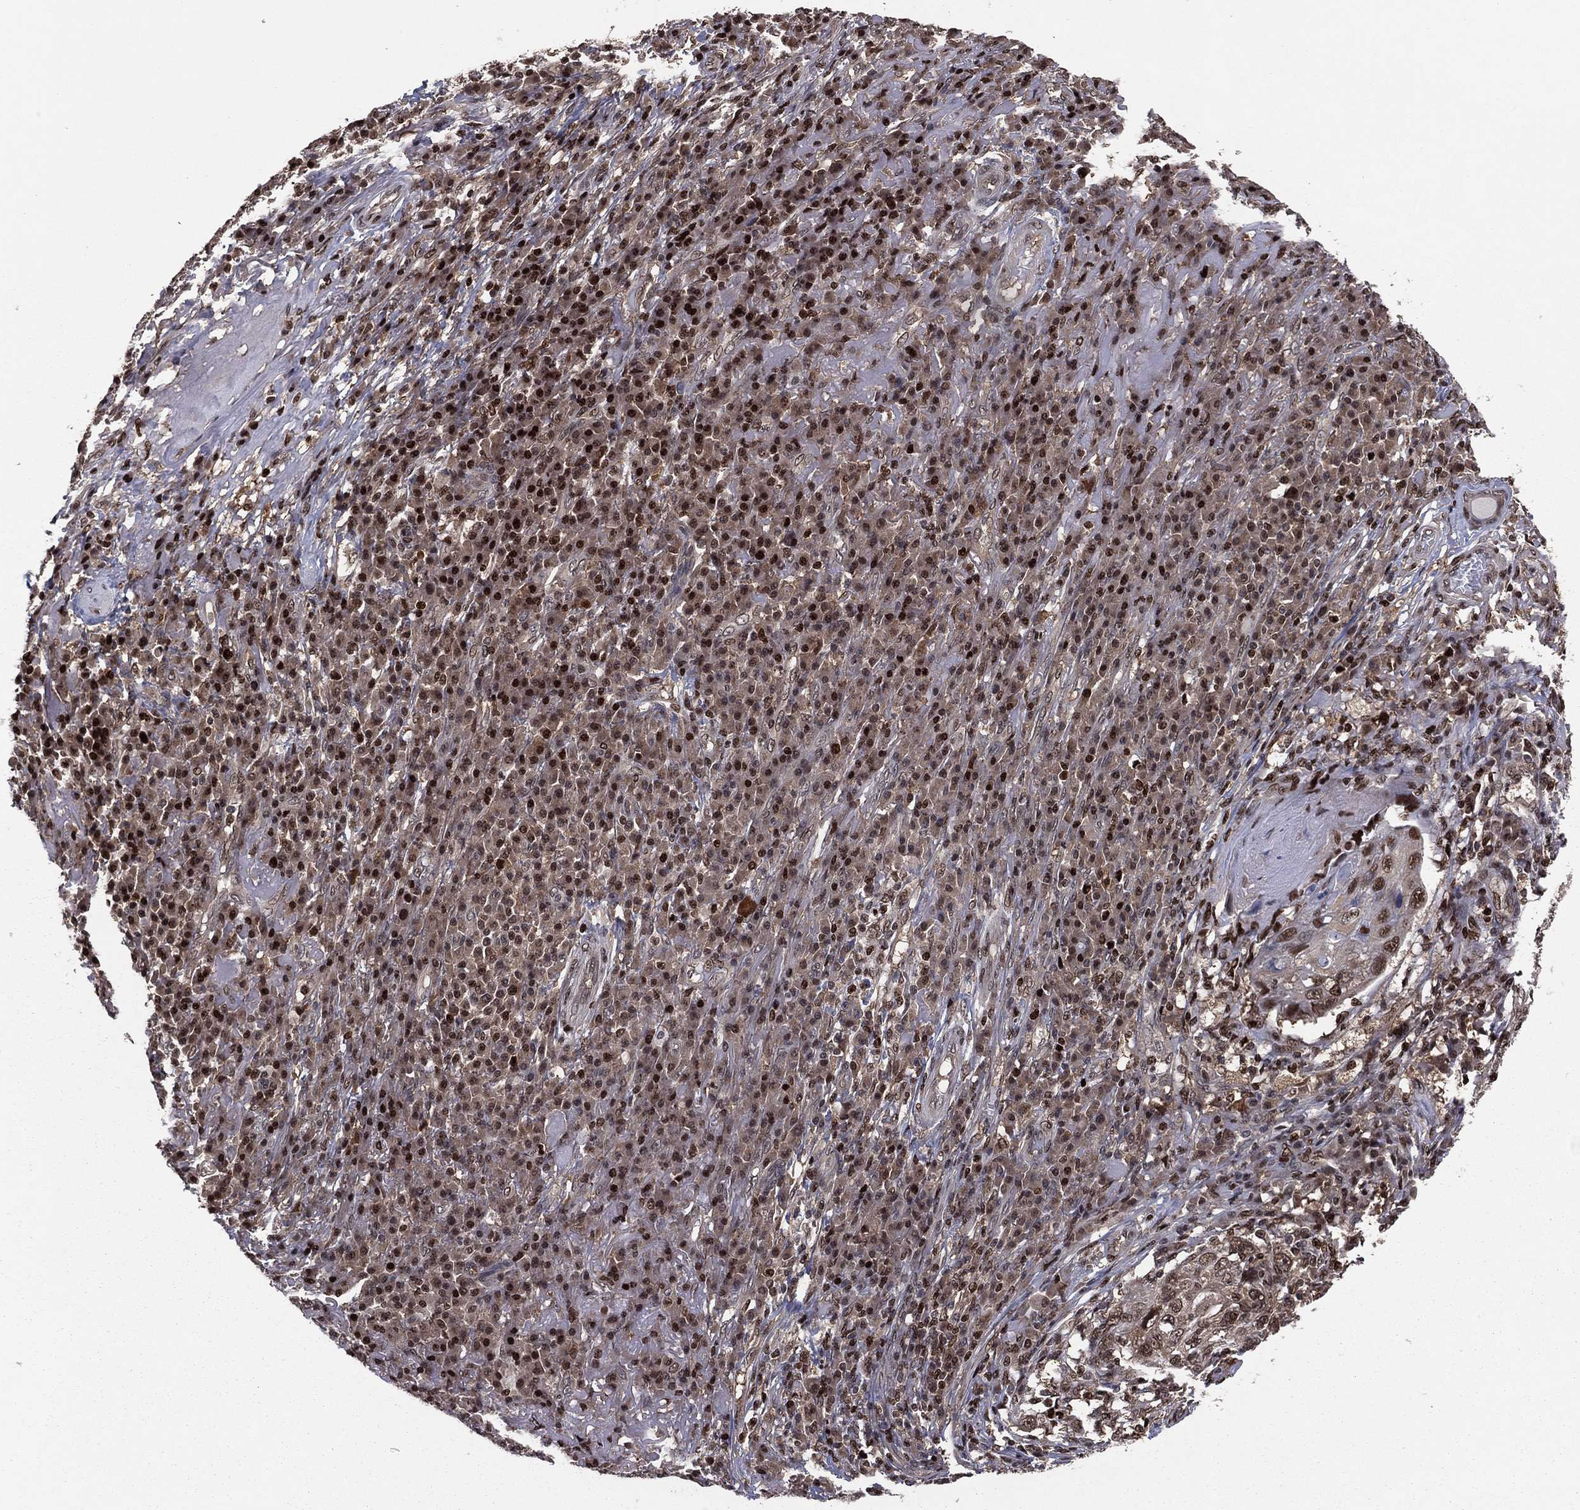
{"staining": {"intensity": "strong", "quantity": "25%-75%", "location": "cytoplasmic/membranous,nuclear"}, "tissue": "skin cancer", "cell_type": "Tumor cells", "image_type": "cancer", "snomed": [{"axis": "morphology", "description": "Squamous cell carcinoma, NOS"}, {"axis": "topography", "description": "Skin"}], "caption": "A high amount of strong cytoplasmic/membranous and nuclear staining is seen in approximately 25%-75% of tumor cells in skin squamous cell carcinoma tissue.", "gene": "PSMA1", "patient": {"sex": "male", "age": 92}}